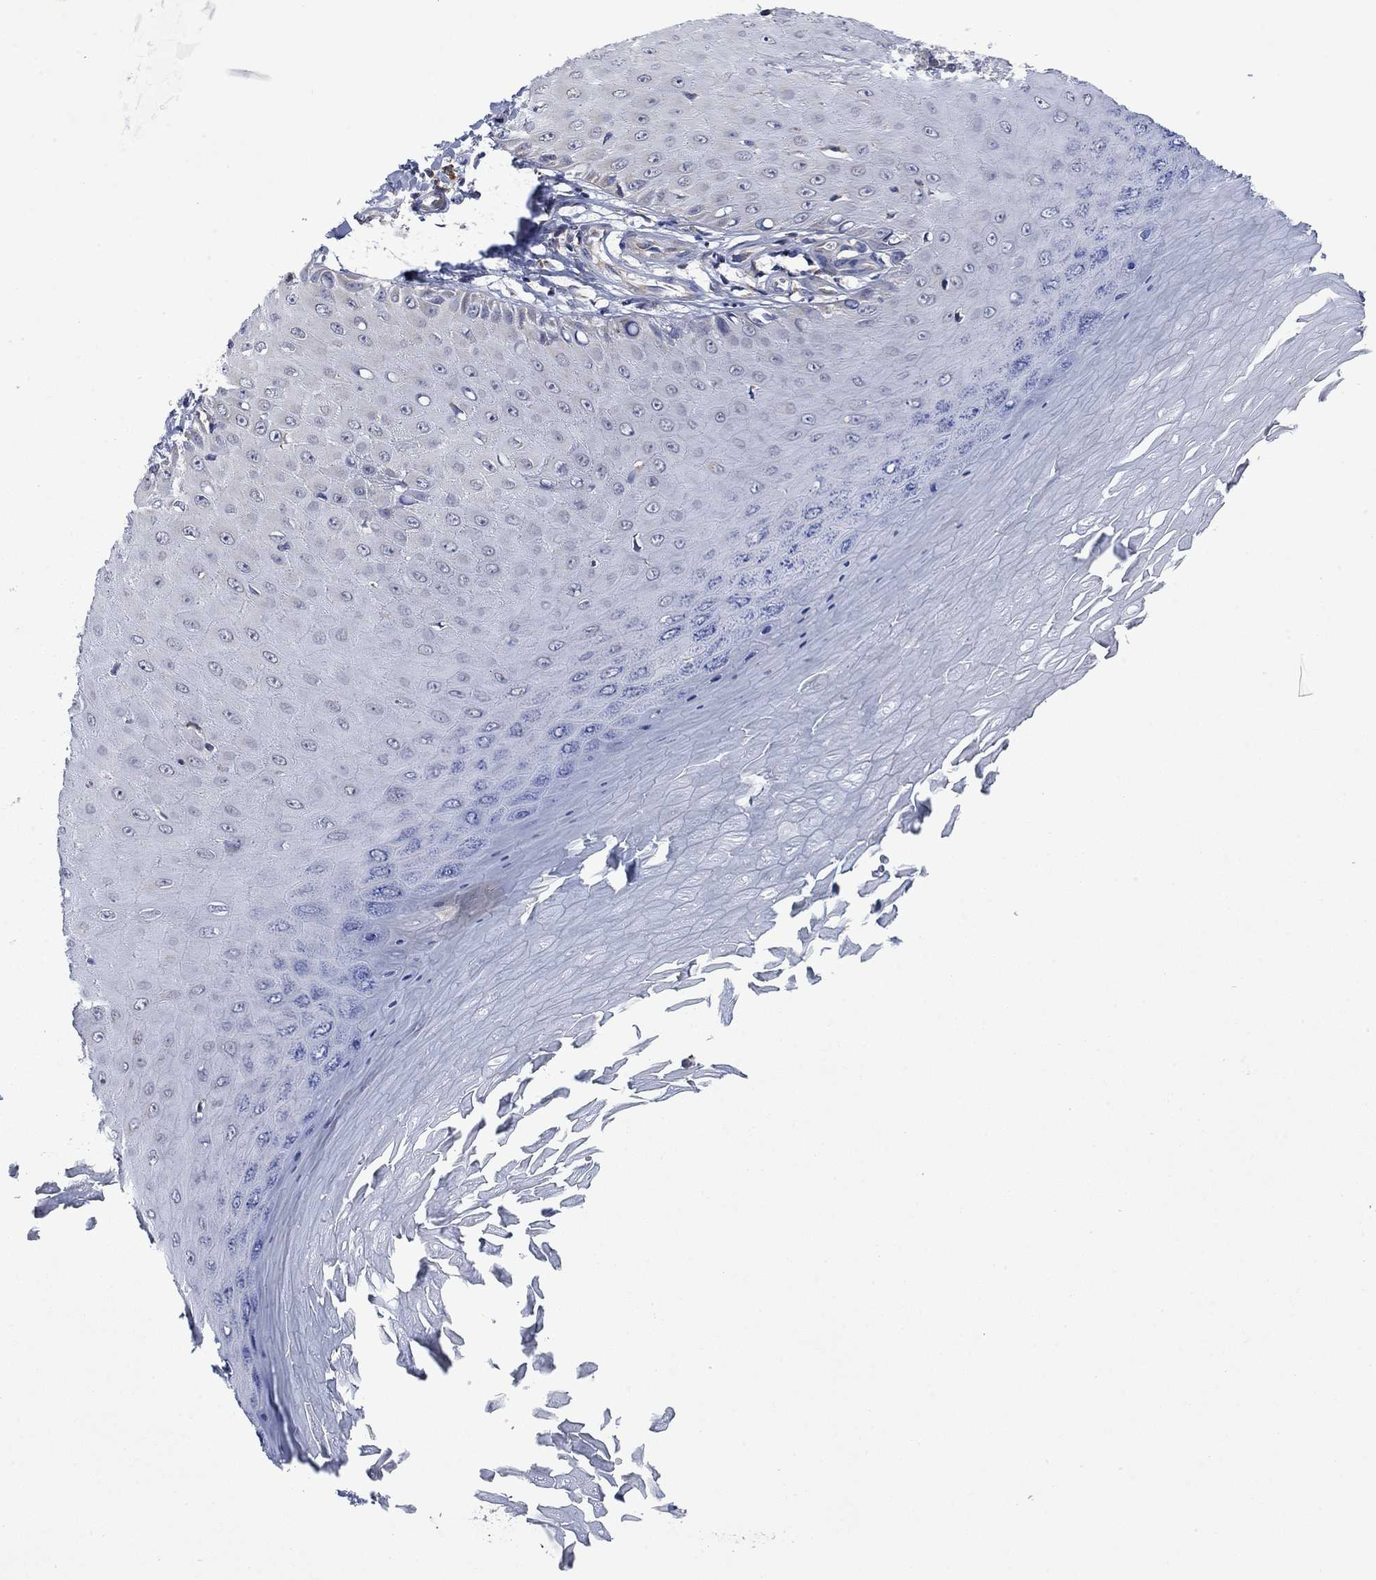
{"staining": {"intensity": "negative", "quantity": "none", "location": "none"}, "tissue": "skin cancer", "cell_type": "Tumor cells", "image_type": "cancer", "snomed": [{"axis": "morphology", "description": "Inflammation, NOS"}, {"axis": "morphology", "description": "Squamous cell carcinoma, NOS"}, {"axis": "topography", "description": "Skin"}], "caption": "Tumor cells show no significant protein staining in skin squamous cell carcinoma.", "gene": "FURIN", "patient": {"sex": "male", "age": 70}}